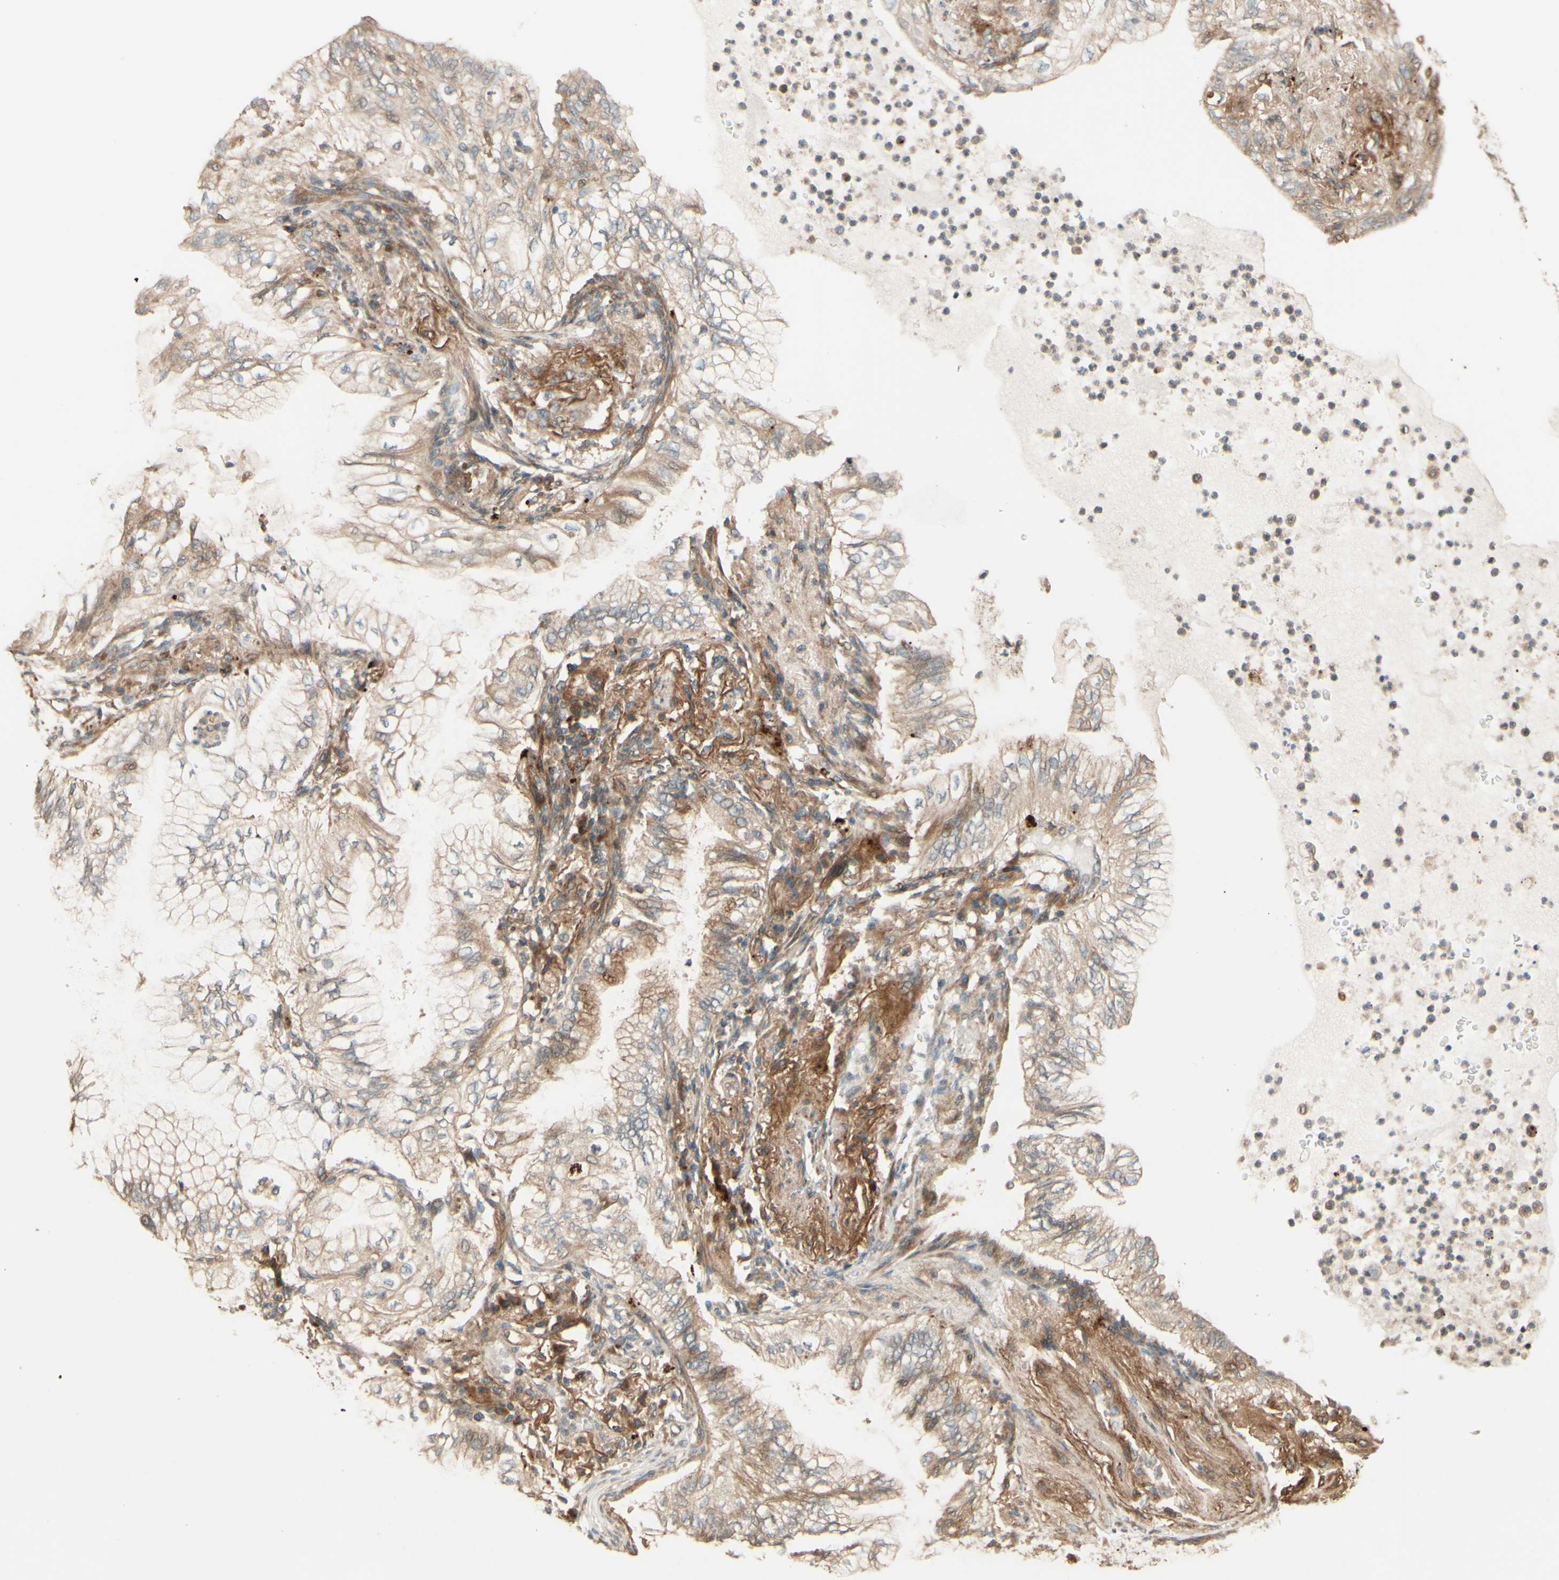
{"staining": {"intensity": "weak", "quantity": ">75%", "location": "cytoplasmic/membranous"}, "tissue": "lung cancer", "cell_type": "Tumor cells", "image_type": "cancer", "snomed": [{"axis": "morphology", "description": "Normal tissue, NOS"}, {"axis": "morphology", "description": "Adenocarcinoma, NOS"}, {"axis": "topography", "description": "Bronchus"}, {"axis": "topography", "description": "Lung"}], "caption": "Lung adenocarcinoma stained with DAB (3,3'-diaminobenzidine) IHC demonstrates low levels of weak cytoplasmic/membranous positivity in about >75% of tumor cells.", "gene": "RNF19A", "patient": {"sex": "female", "age": 70}}